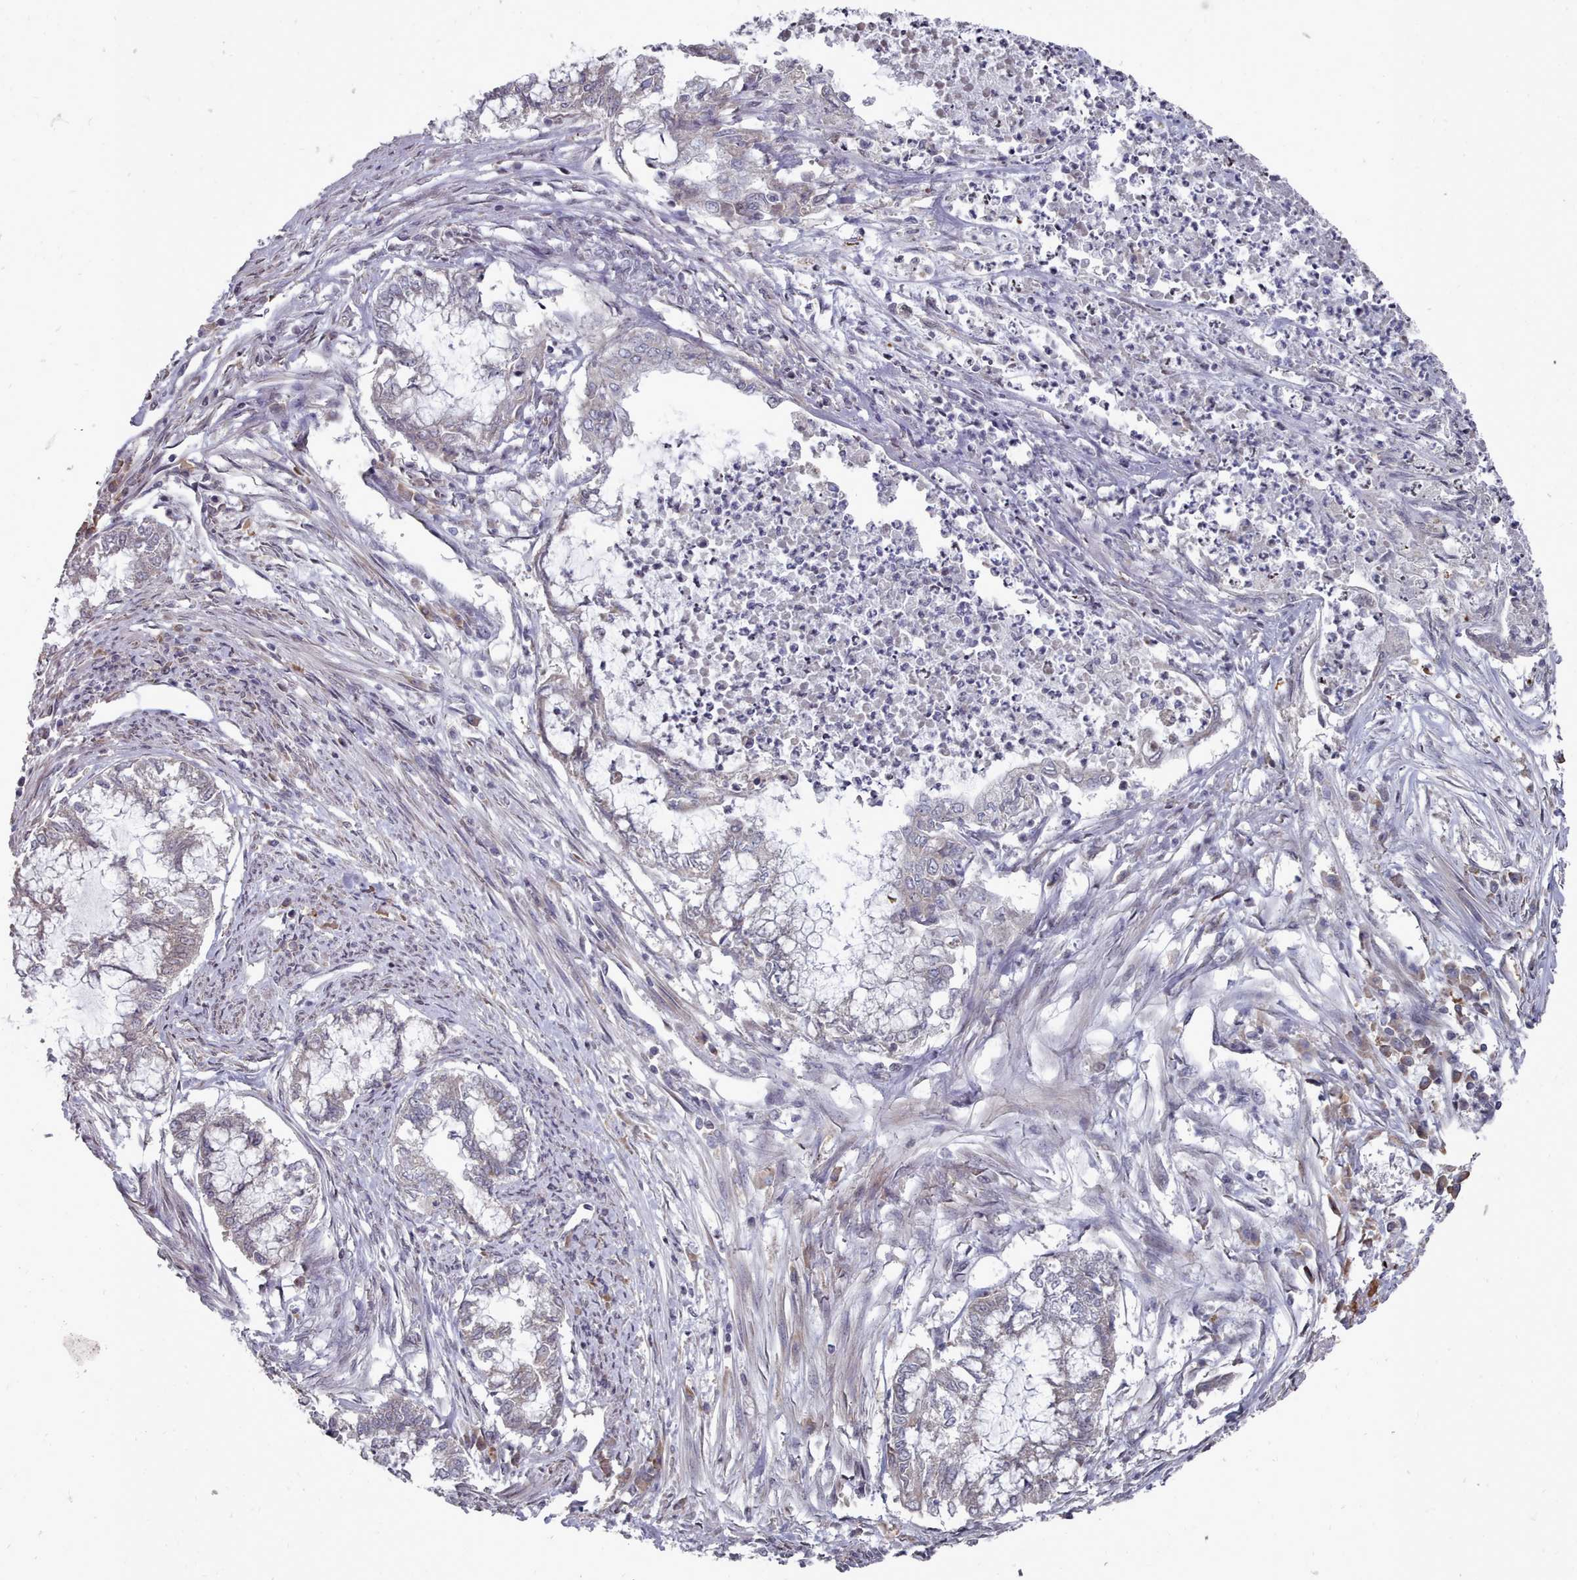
{"staining": {"intensity": "negative", "quantity": "none", "location": "none"}, "tissue": "endometrial cancer", "cell_type": "Tumor cells", "image_type": "cancer", "snomed": [{"axis": "morphology", "description": "Adenocarcinoma, NOS"}, {"axis": "topography", "description": "Endometrium"}], "caption": "A high-resolution photomicrograph shows immunohistochemistry (IHC) staining of endometrial adenocarcinoma, which reveals no significant positivity in tumor cells. (Brightfield microscopy of DAB IHC at high magnification).", "gene": "ACKR3", "patient": {"sex": "female", "age": 79}}